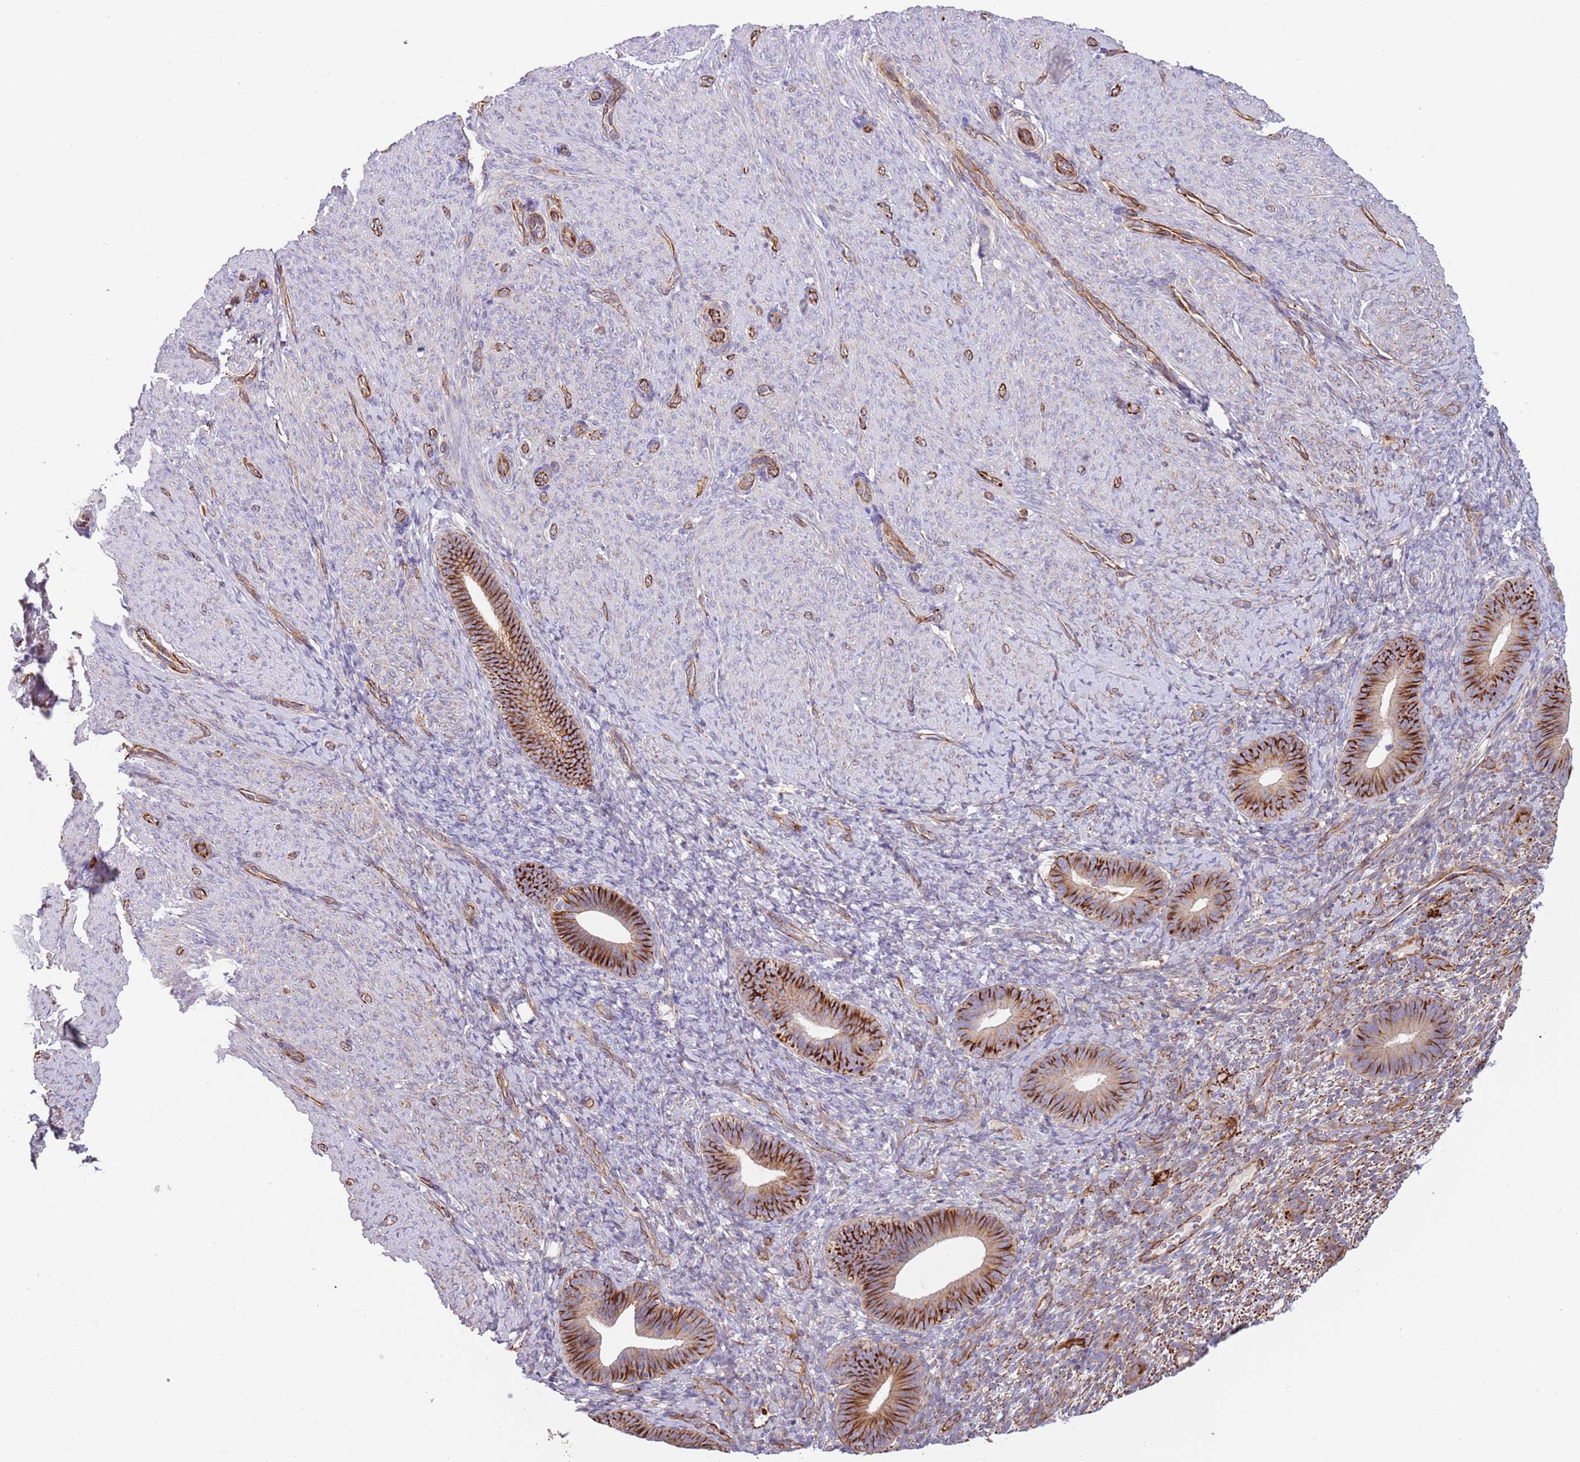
{"staining": {"intensity": "weak", "quantity": "<25%", "location": "cytoplasmic/membranous"}, "tissue": "endometrium", "cell_type": "Cells in endometrial stroma", "image_type": "normal", "snomed": [{"axis": "morphology", "description": "Normal tissue, NOS"}, {"axis": "topography", "description": "Endometrium"}], "caption": "This is a micrograph of immunohistochemistry (IHC) staining of benign endometrium, which shows no expression in cells in endometrial stroma. (DAB IHC with hematoxylin counter stain).", "gene": "MOGAT1", "patient": {"sex": "female", "age": 65}}